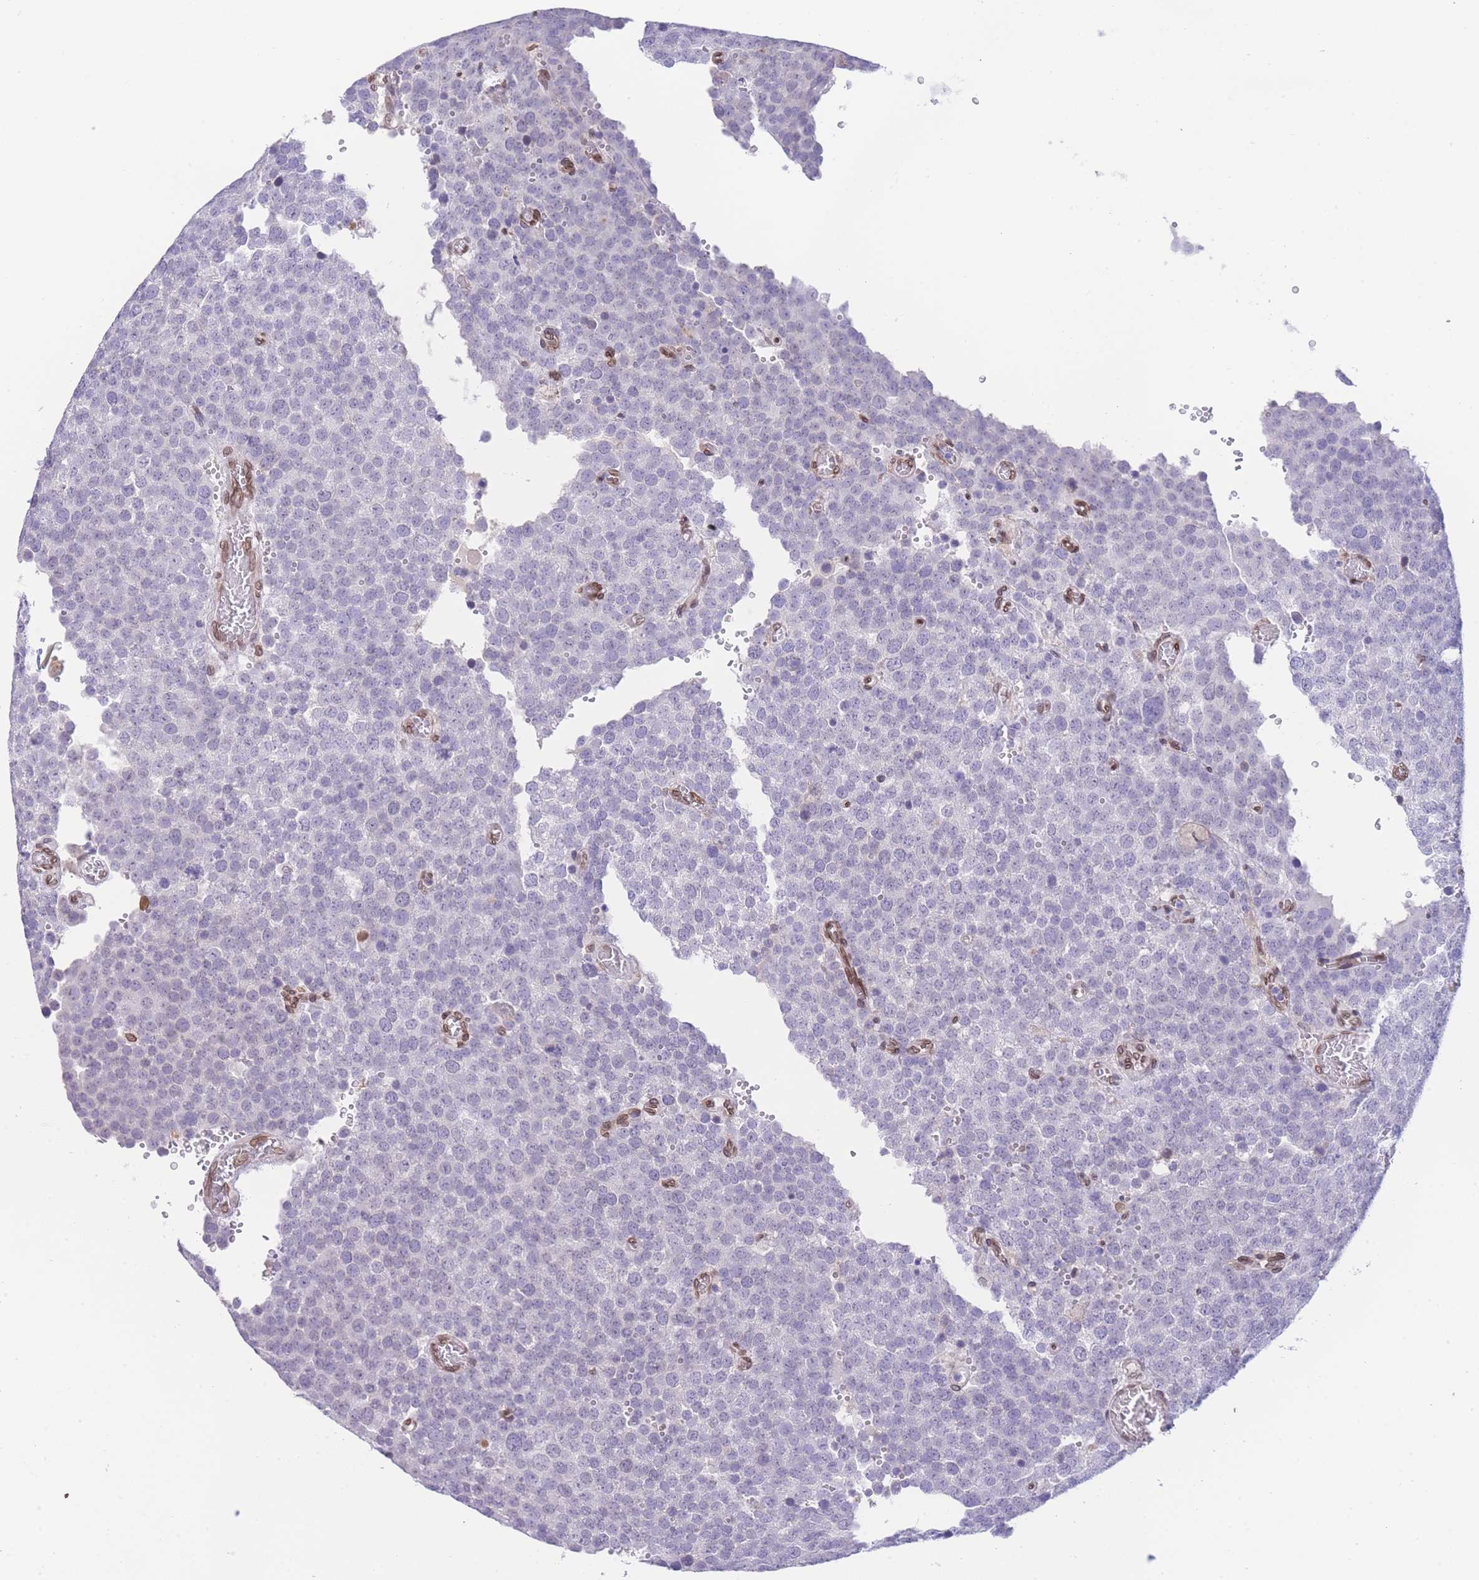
{"staining": {"intensity": "negative", "quantity": "none", "location": "none"}, "tissue": "testis cancer", "cell_type": "Tumor cells", "image_type": "cancer", "snomed": [{"axis": "morphology", "description": "Normal tissue, NOS"}, {"axis": "morphology", "description": "Seminoma, NOS"}, {"axis": "topography", "description": "Testis"}], "caption": "DAB (3,3'-diaminobenzidine) immunohistochemical staining of testis cancer (seminoma) shows no significant expression in tumor cells.", "gene": "OR10AD1", "patient": {"sex": "male", "age": 71}}